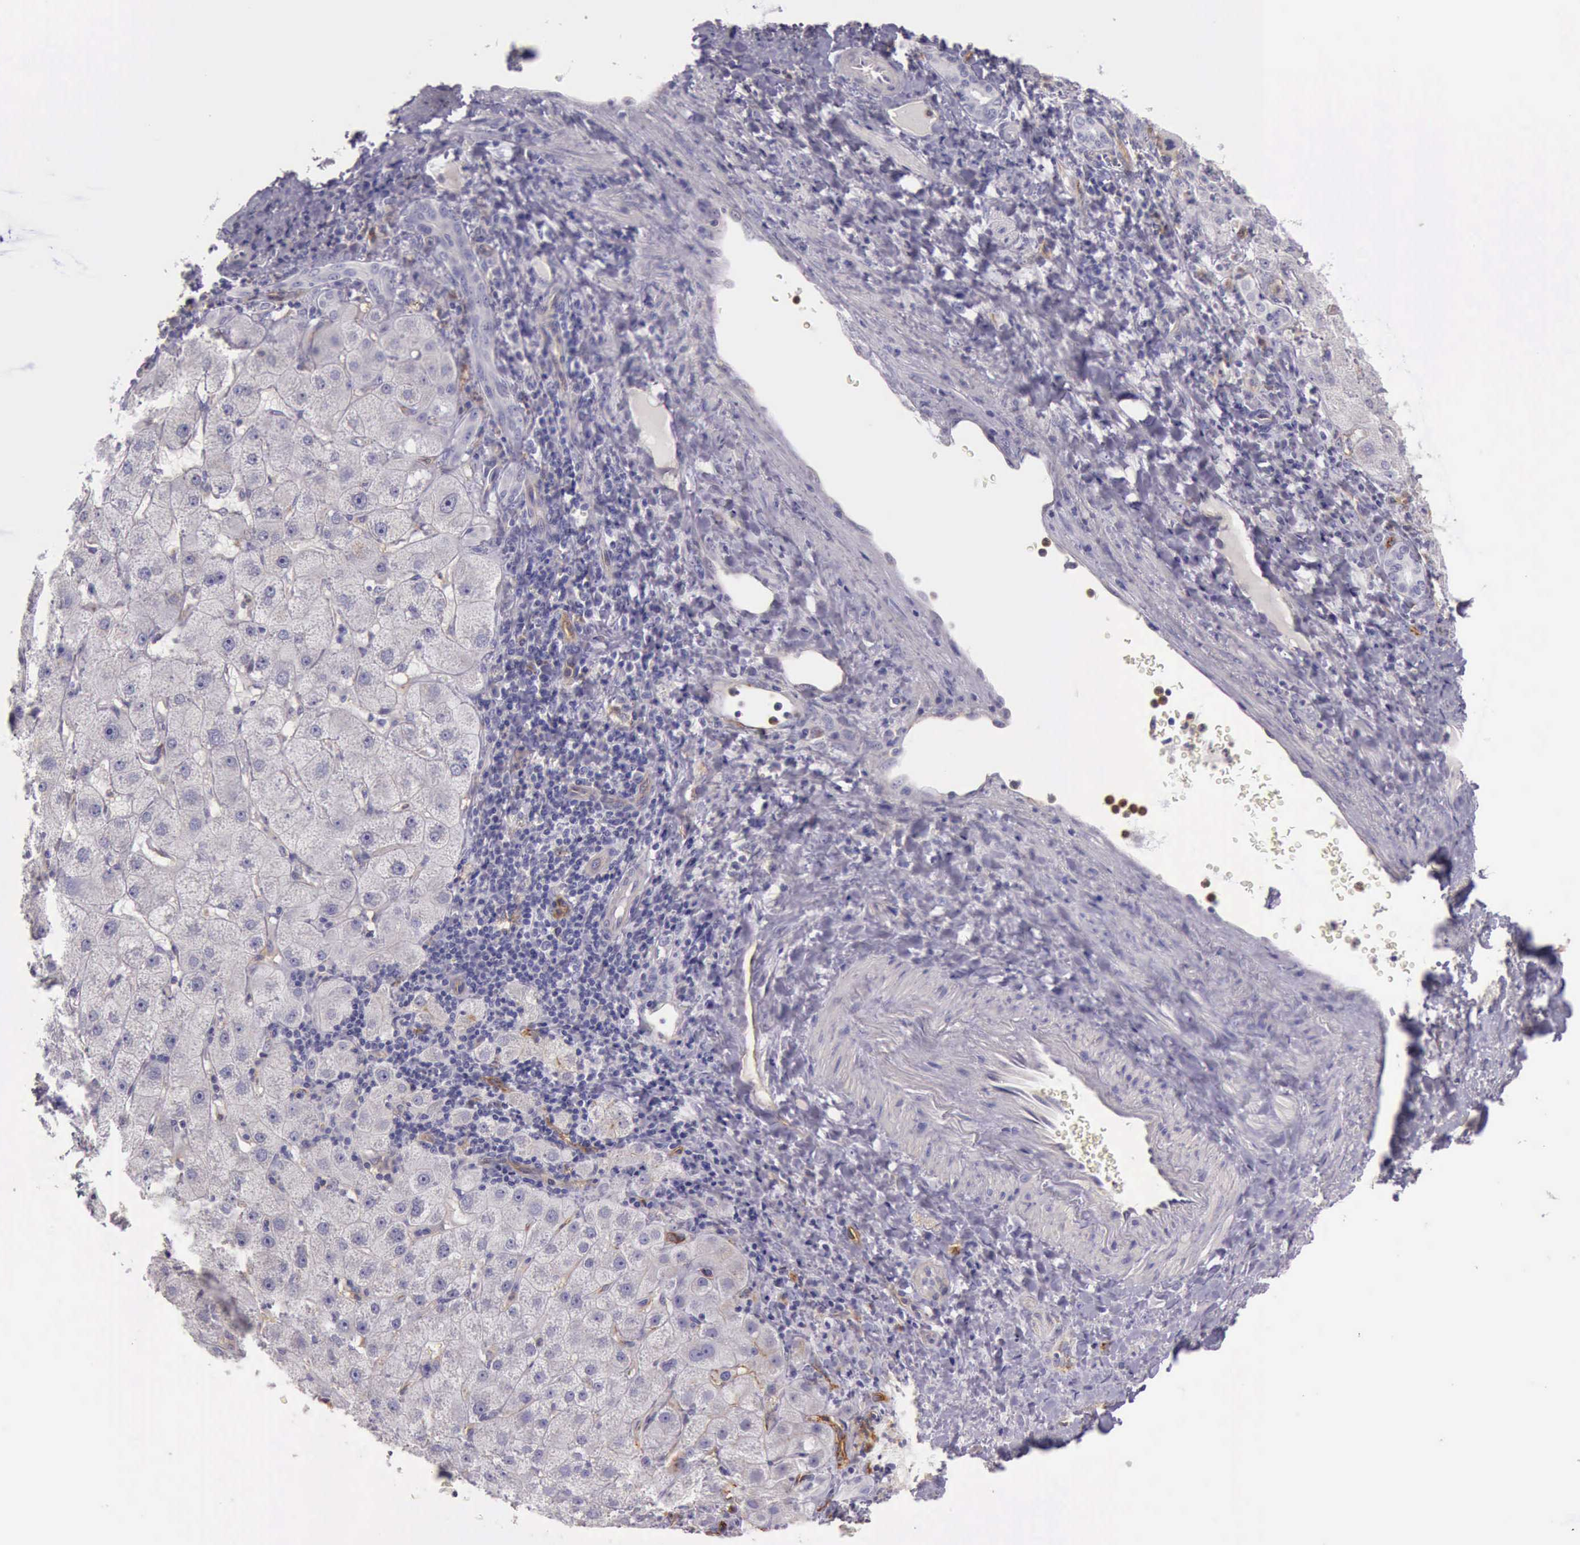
{"staining": {"intensity": "negative", "quantity": "none", "location": "none"}, "tissue": "liver cancer", "cell_type": "Tumor cells", "image_type": "cancer", "snomed": [{"axis": "morphology", "description": "Cholangiocarcinoma"}, {"axis": "topography", "description": "Liver"}], "caption": "Tumor cells are negative for brown protein staining in liver cholangiocarcinoma.", "gene": "TCEANC", "patient": {"sex": "female", "age": 79}}